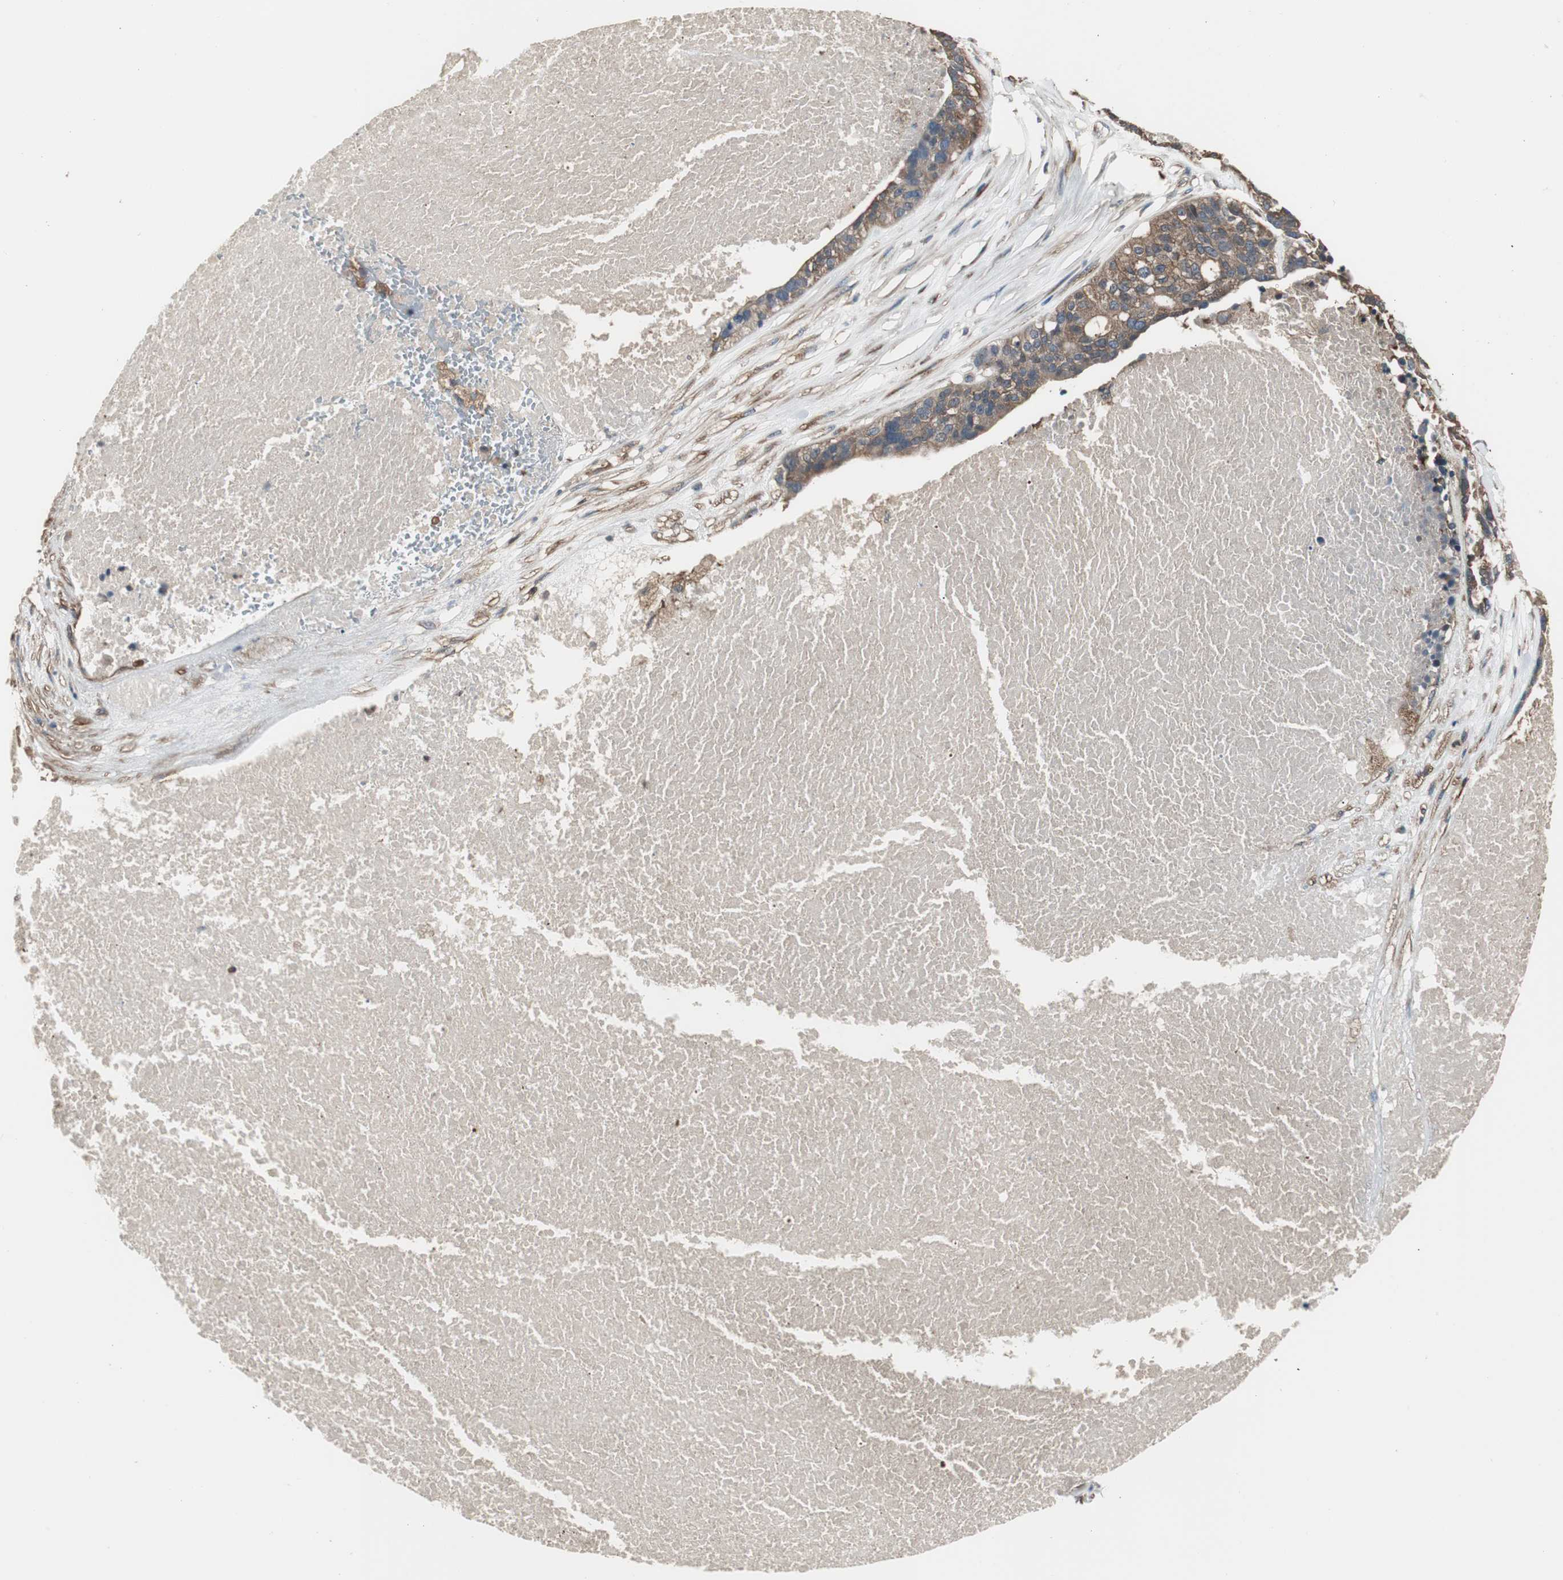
{"staining": {"intensity": "moderate", "quantity": "25%-75%", "location": "cytoplasmic/membranous"}, "tissue": "ovarian cancer", "cell_type": "Tumor cells", "image_type": "cancer", "snomed": [{"axis": "morphology", "description": "Cystadenocarcinoma, serous, NOS"}, {"axis": "topography", "description": "Ovary"}], "caption": "Protein staining by immunohistochemistry reveals moderate cytoplasmic/membranous staining in about 25%-75% of tumor cells in serous cystadenocarcinoma (ovarian).", "gene": "CAPNS1", "patient": {"sex": "female", "age": 59}}